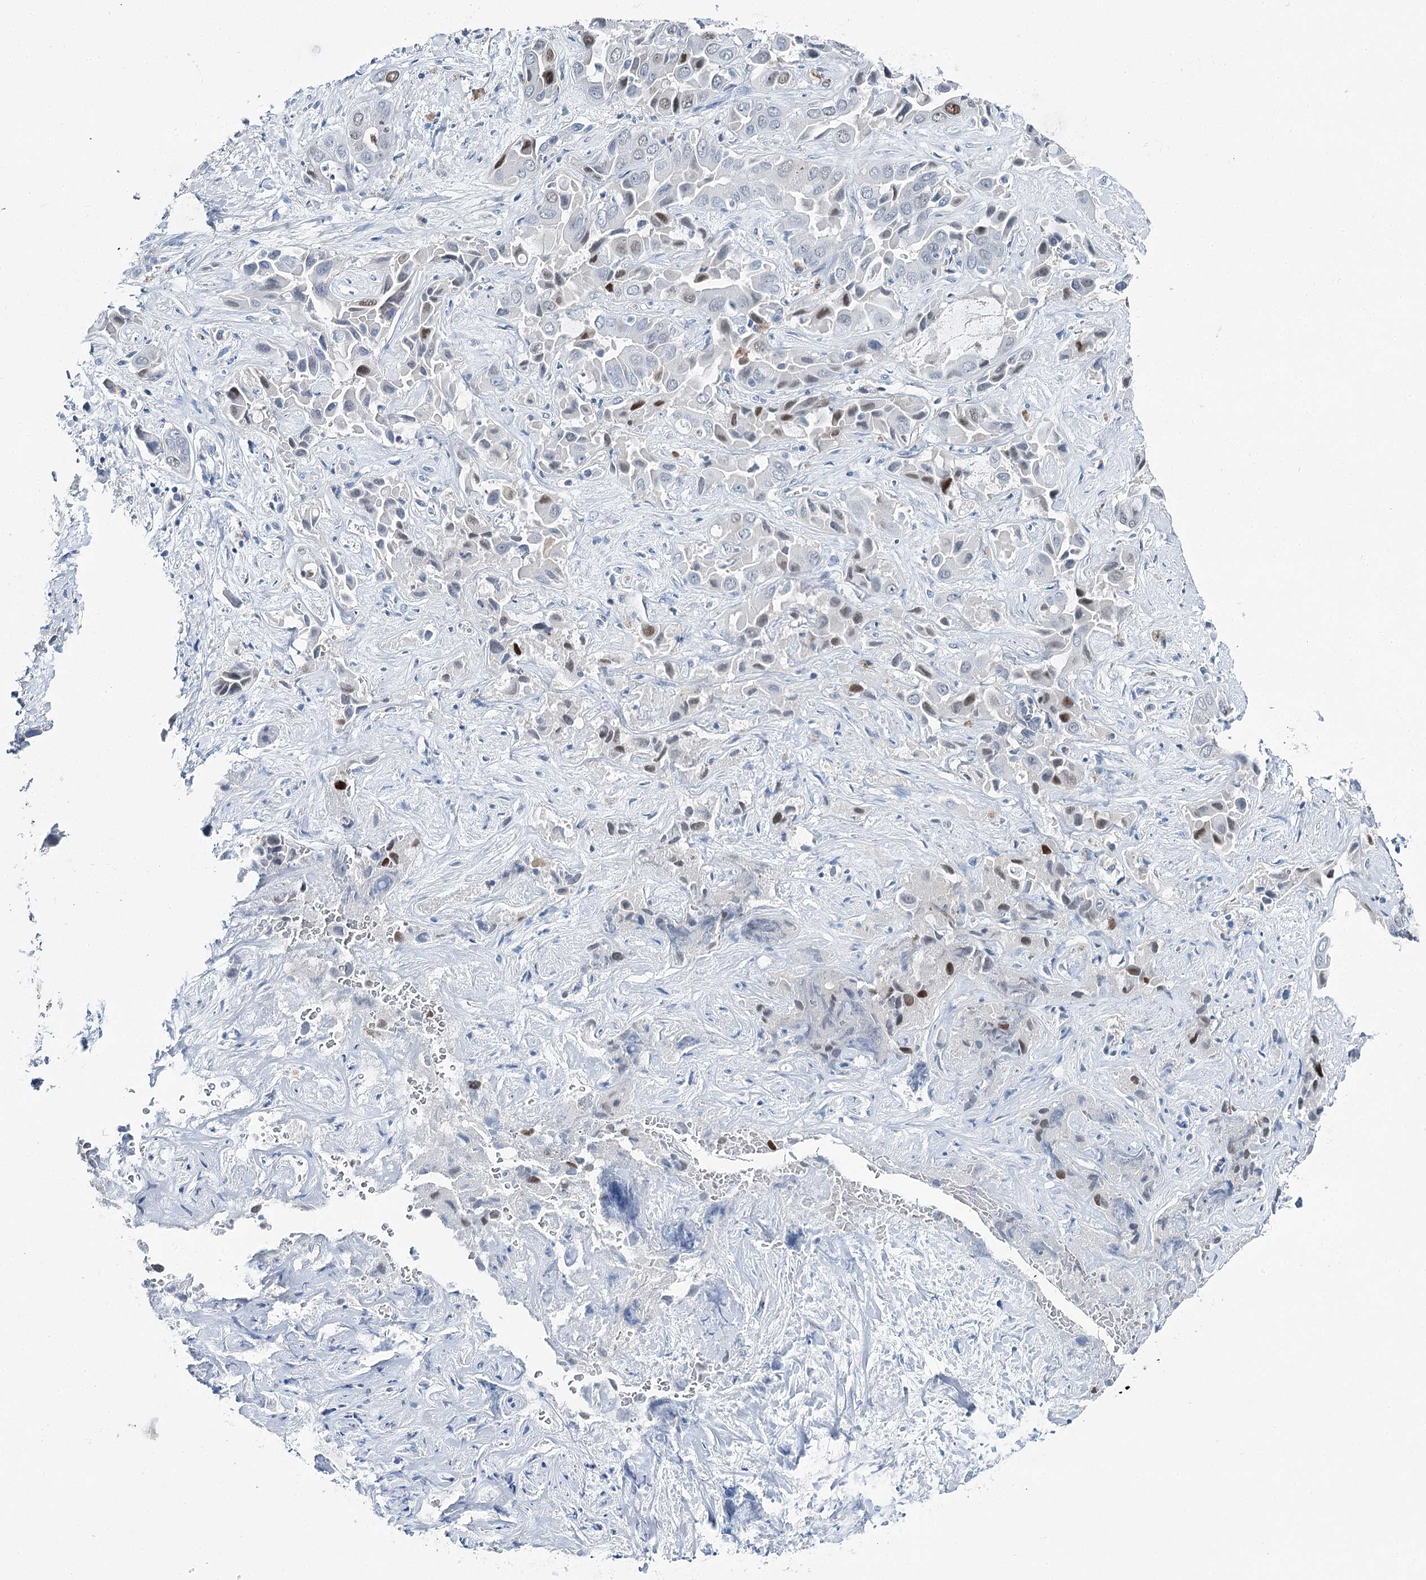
{"staining": {"intensity": "moderate", "quantity": "<25%", "location": "nuclear"}, "tissue": "liver cancer", "cell_type": "Tumor cells", "image_type": "cancer", "snomed": [{"axis": "morphology", "description": "Cholangiocarcinoma"}, {"axis": "topography", "description": "Liver"}], "caption": "Brown immunohistochemical staining in liver cancer exhibits moderate nuclear positivity in approximately <25% of tumor cells. (brown staining indicates protein expression, while blue staining denotes nuclei).", "gene": "HAT1", "patient": {"sex": "female", "age": 52}}